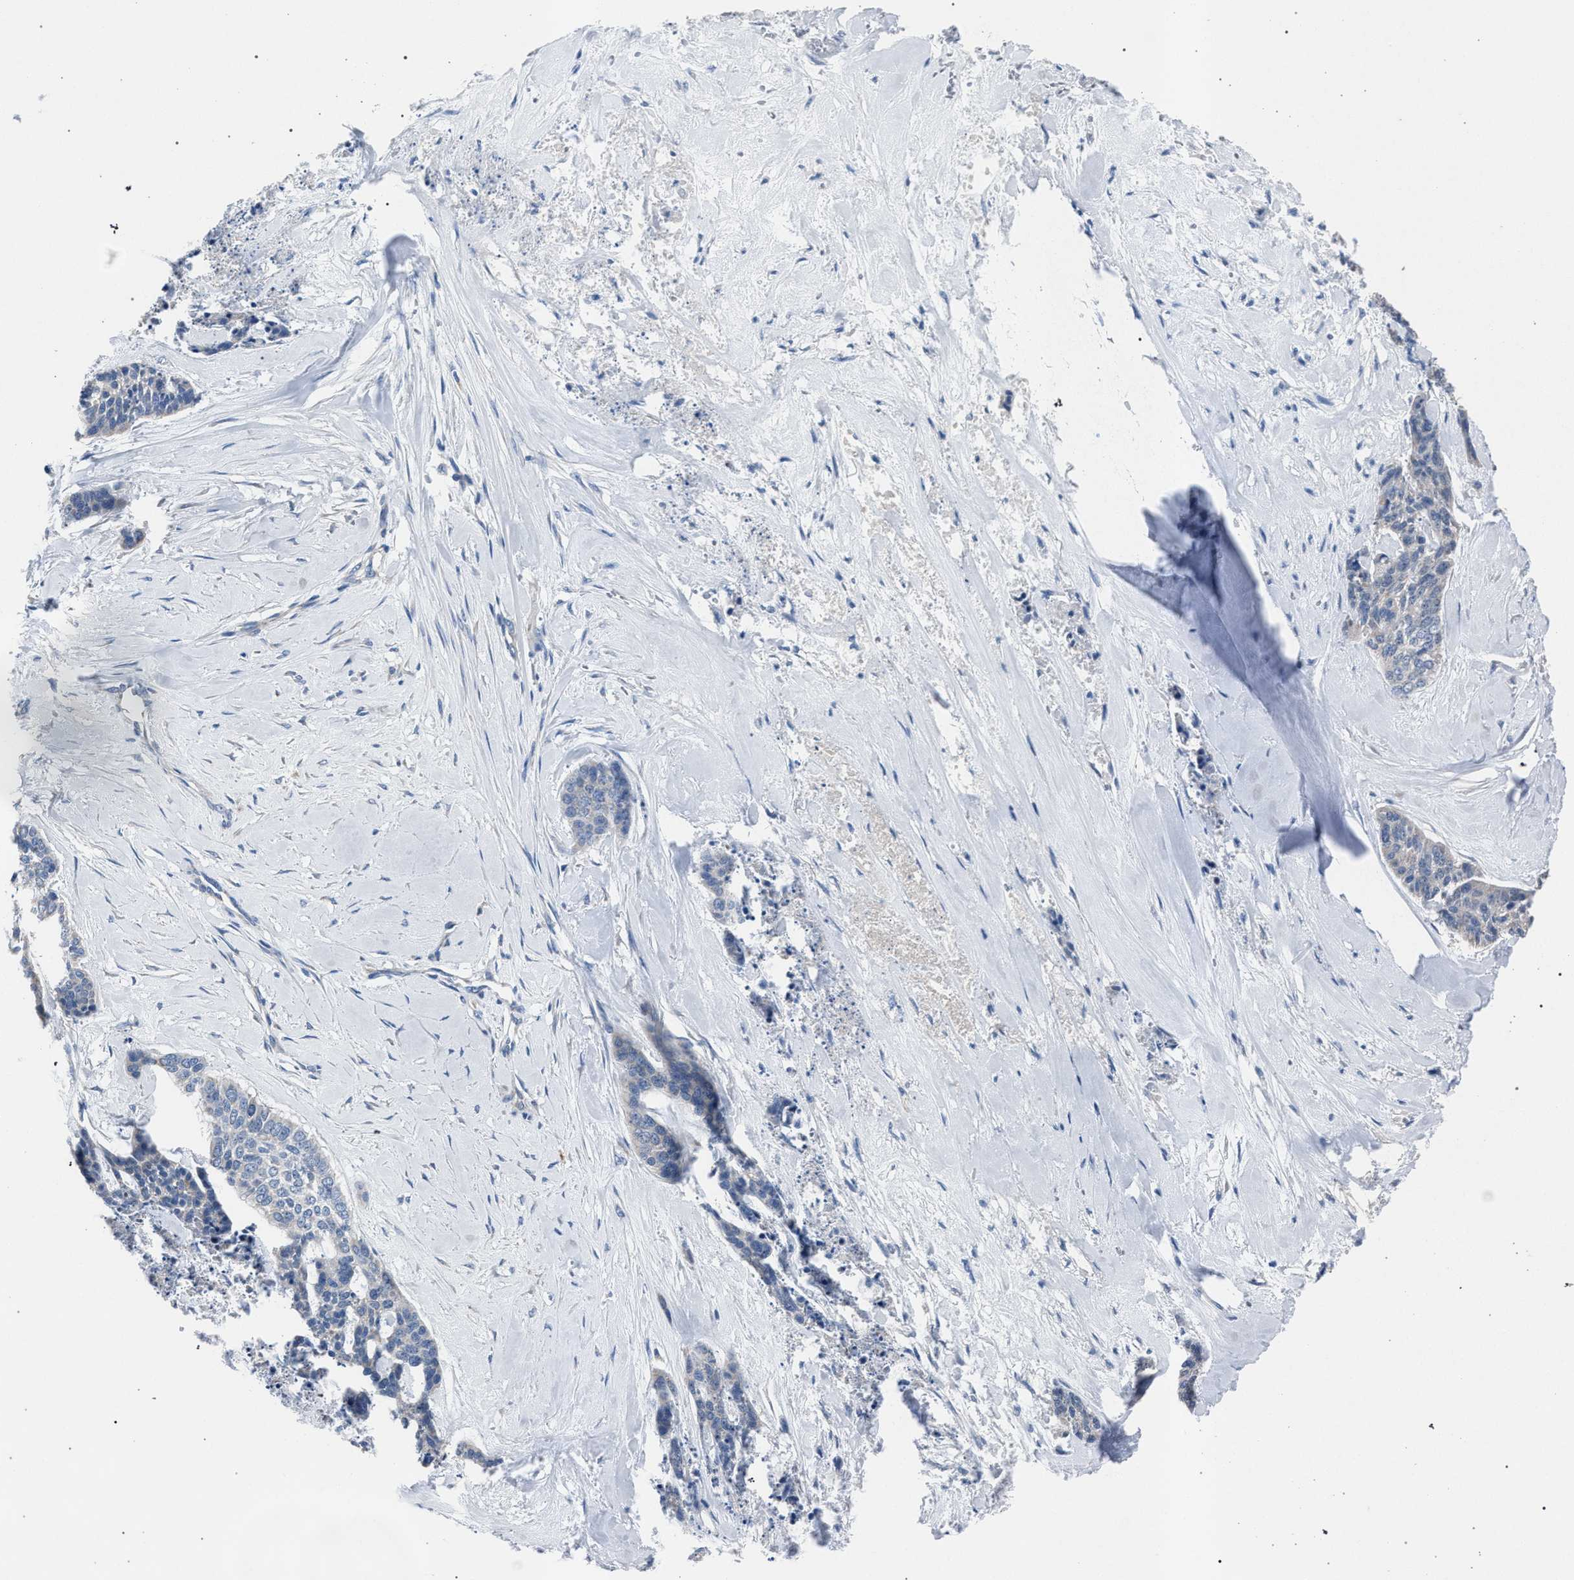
{"staining": {"intensity": "negative", "quantity": "none", "location": "none"}, "tissue": "skin cancer", "cell_type": "Tumor cells", "image_type": "cancer", "snomed": [{"axis": "morphology", "description": "Basal cell carcinoma"}, {"axis": "topography", "description": "Skin"}], "caption": "This is an immunohistochemistry (IHC) image of basal cell carcinoma (skin). There is no staining in tumor cells.", "gene": "CRYZ", "patient": {"sex": "female", "age": 64}}